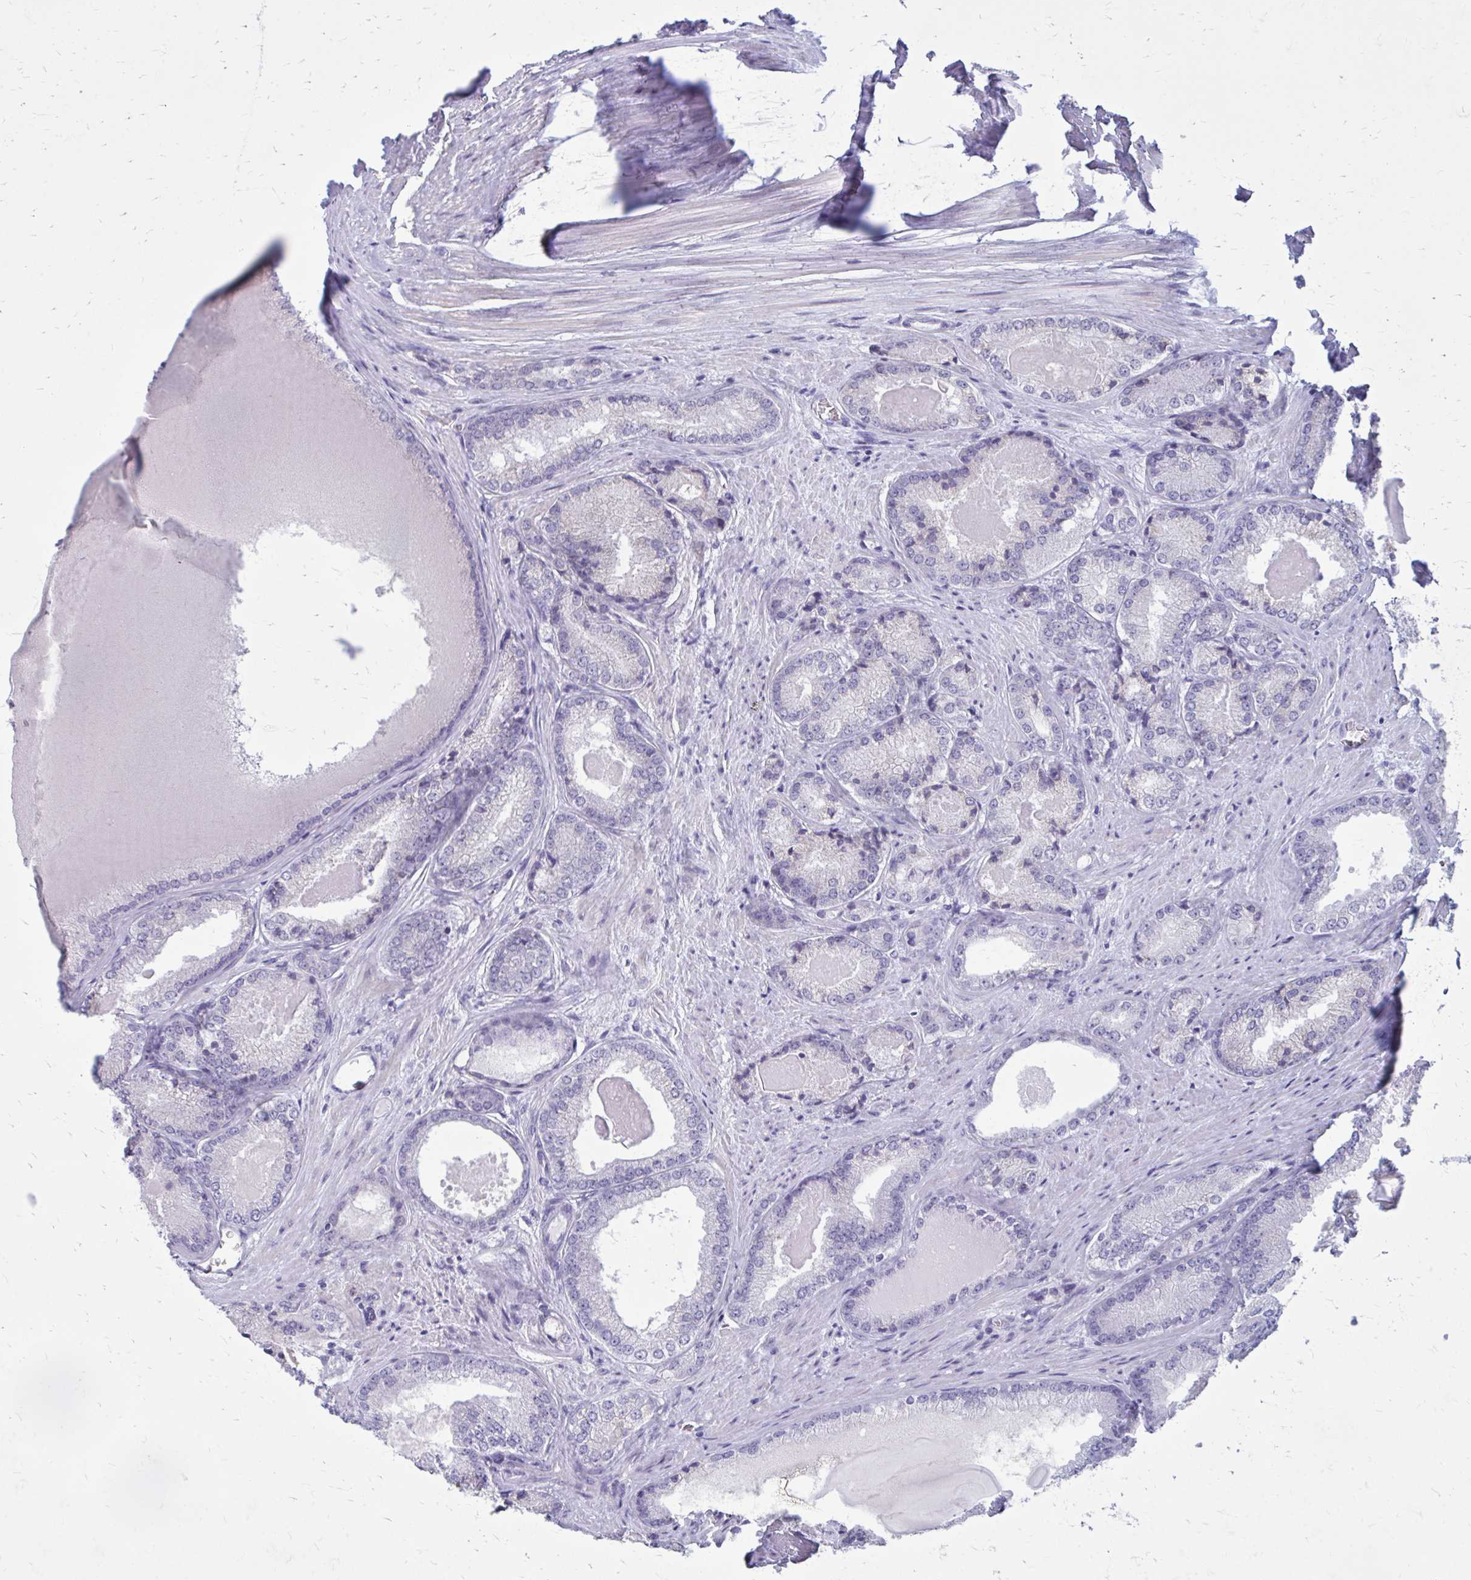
{"staining": {"intensity": "negative", "quantity": "none", "location": "none"}, "tissue": "prostate cancer", "cell_type": "Tumor cells", "image_type": "cancer", "snomed": [{"axis": "morphology", "description": "Adenocarcinoma, NOS"}, {"axis": "morphology", "description": "Adenocarcinoma, Low grade"}, {"axis": "topography", "description": "Prostate"}], "caption": "A histopathology image of prostate cancer (adenocarcinoma (low-grade)) stained for a protein demonstrates no brown staining in tumor cells. Brightfield microscopy of immunohistochemistry stained with DAB (3,3'-diaminobenzidine) (brown) and hematoxylin (blue), captured at high magnification.", "gene": "PROSER1", "patient": {"sex": "male", "age": 68}}